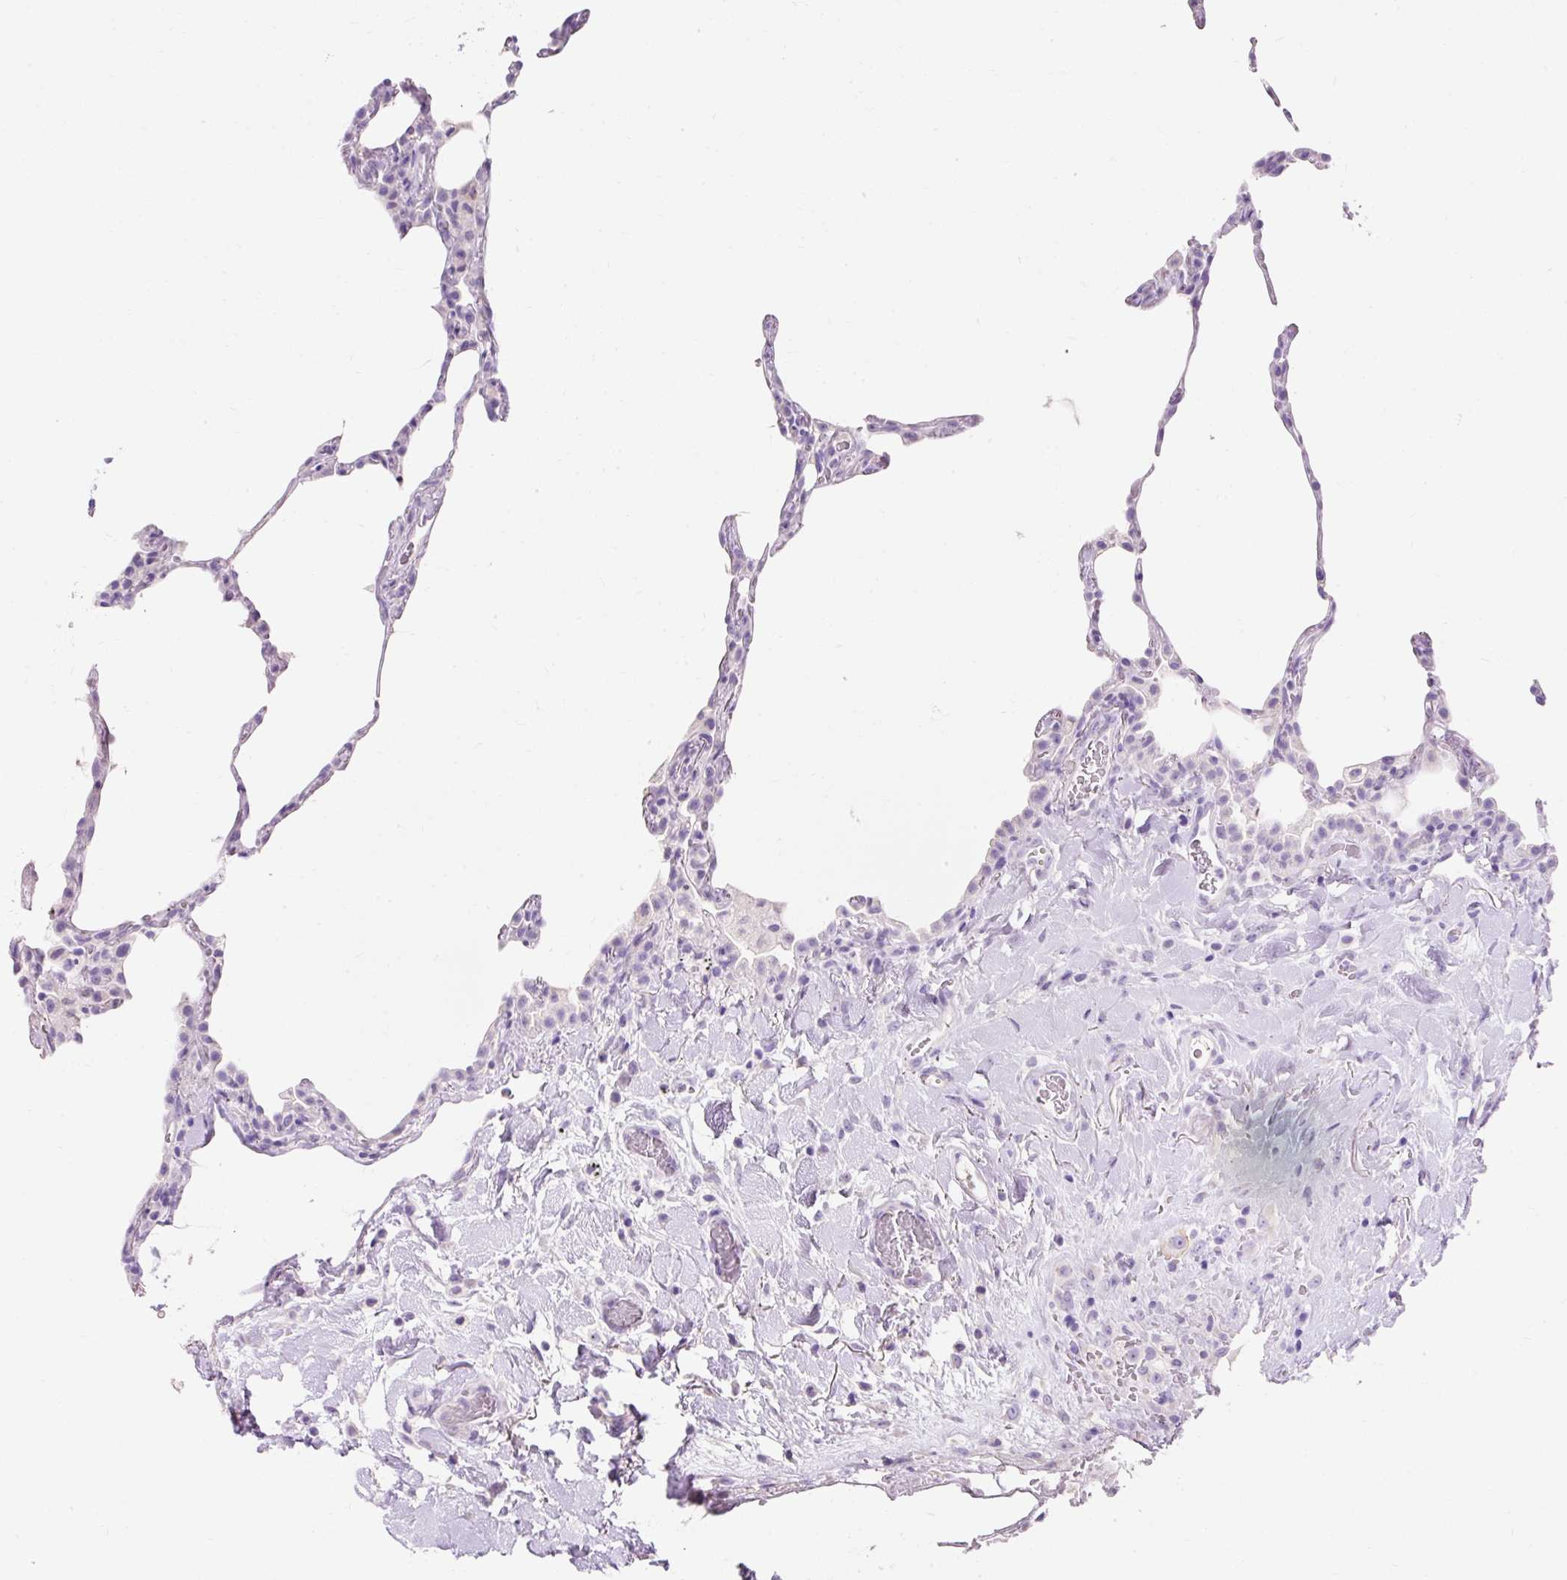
{"staining": {"intensity": "negative", "quantity": "none", "location": "none"}, "tissue": "lung", "cell_type": "Alveolar cells", "image_type": "normal", "snomed": [{"axis": "morphology", "description": "Normal tissue, NOS"}, {"axis": "topography", "description": "Lung"}], "caption": "High magnification brightfield microscopy of benign lung stained with DAB (brown) and counterstained with hematoxylin (blue): alveolar cells show no significant expression. The staining is performed using DAB brown chromogen with nuclei counter-stained in using hematoxylin.", "gene": "TMEM213", "patient": {"sex": "female", "age": 57}}